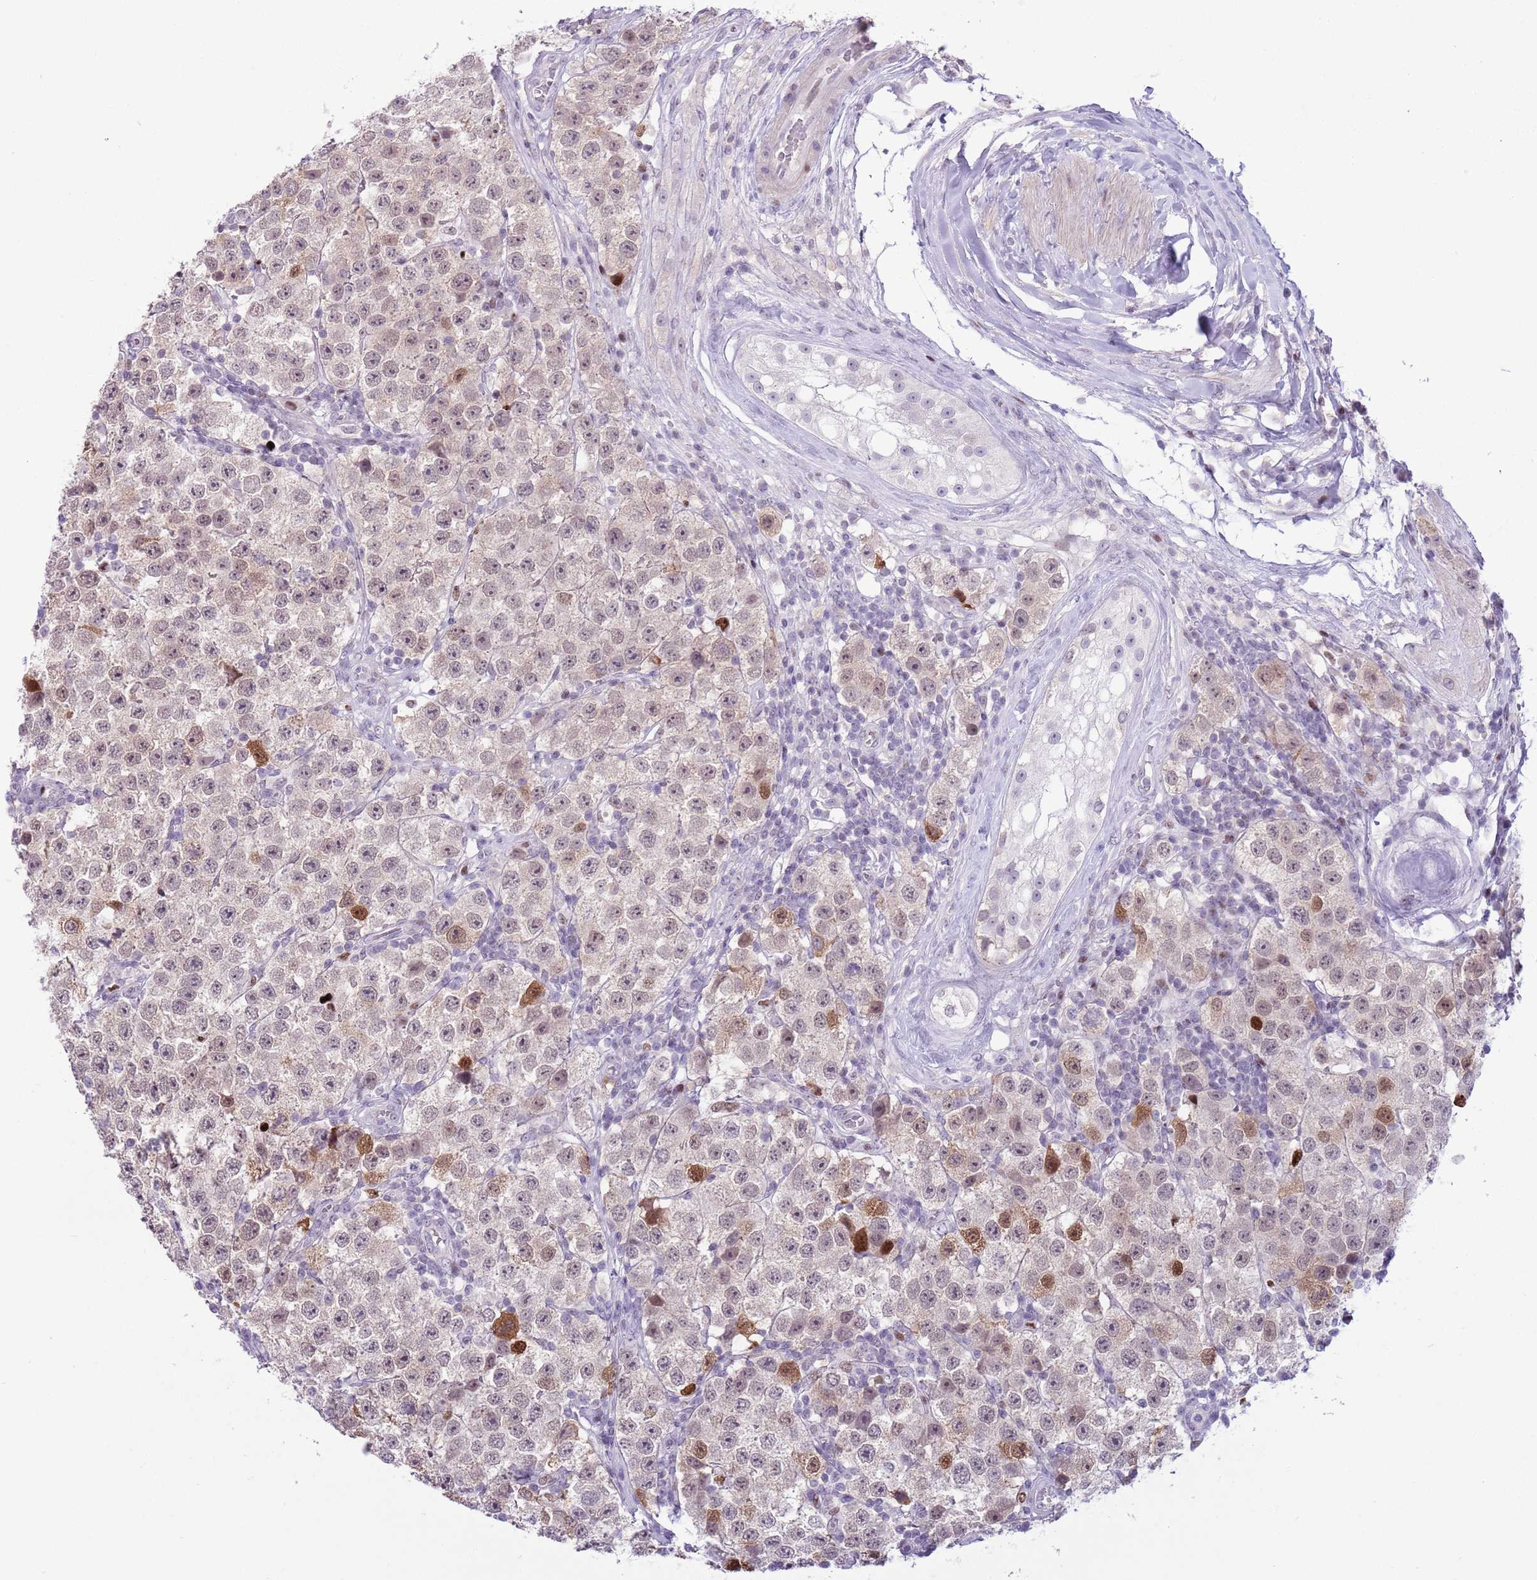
{"staining": {"intensity": "moderate", "quantity": "<25%", "location": "nuclear"}, "tissue": "testis cancer", "cell_type": "Tumor cells", "image_type": "cancer", "snomed": [{"axis": "morphology", "description": "Seminoma, NOS"}, {"axis": "topography", "description": "Testis"}], "caption": "An IHC image of tumor tissue is shown. Protein staining in brown labels moderate nuclear positivity in seminoma (testis) within tumor cells.", "gene": "MFSD10", "patient": {"sex": "male", "age": 34}}